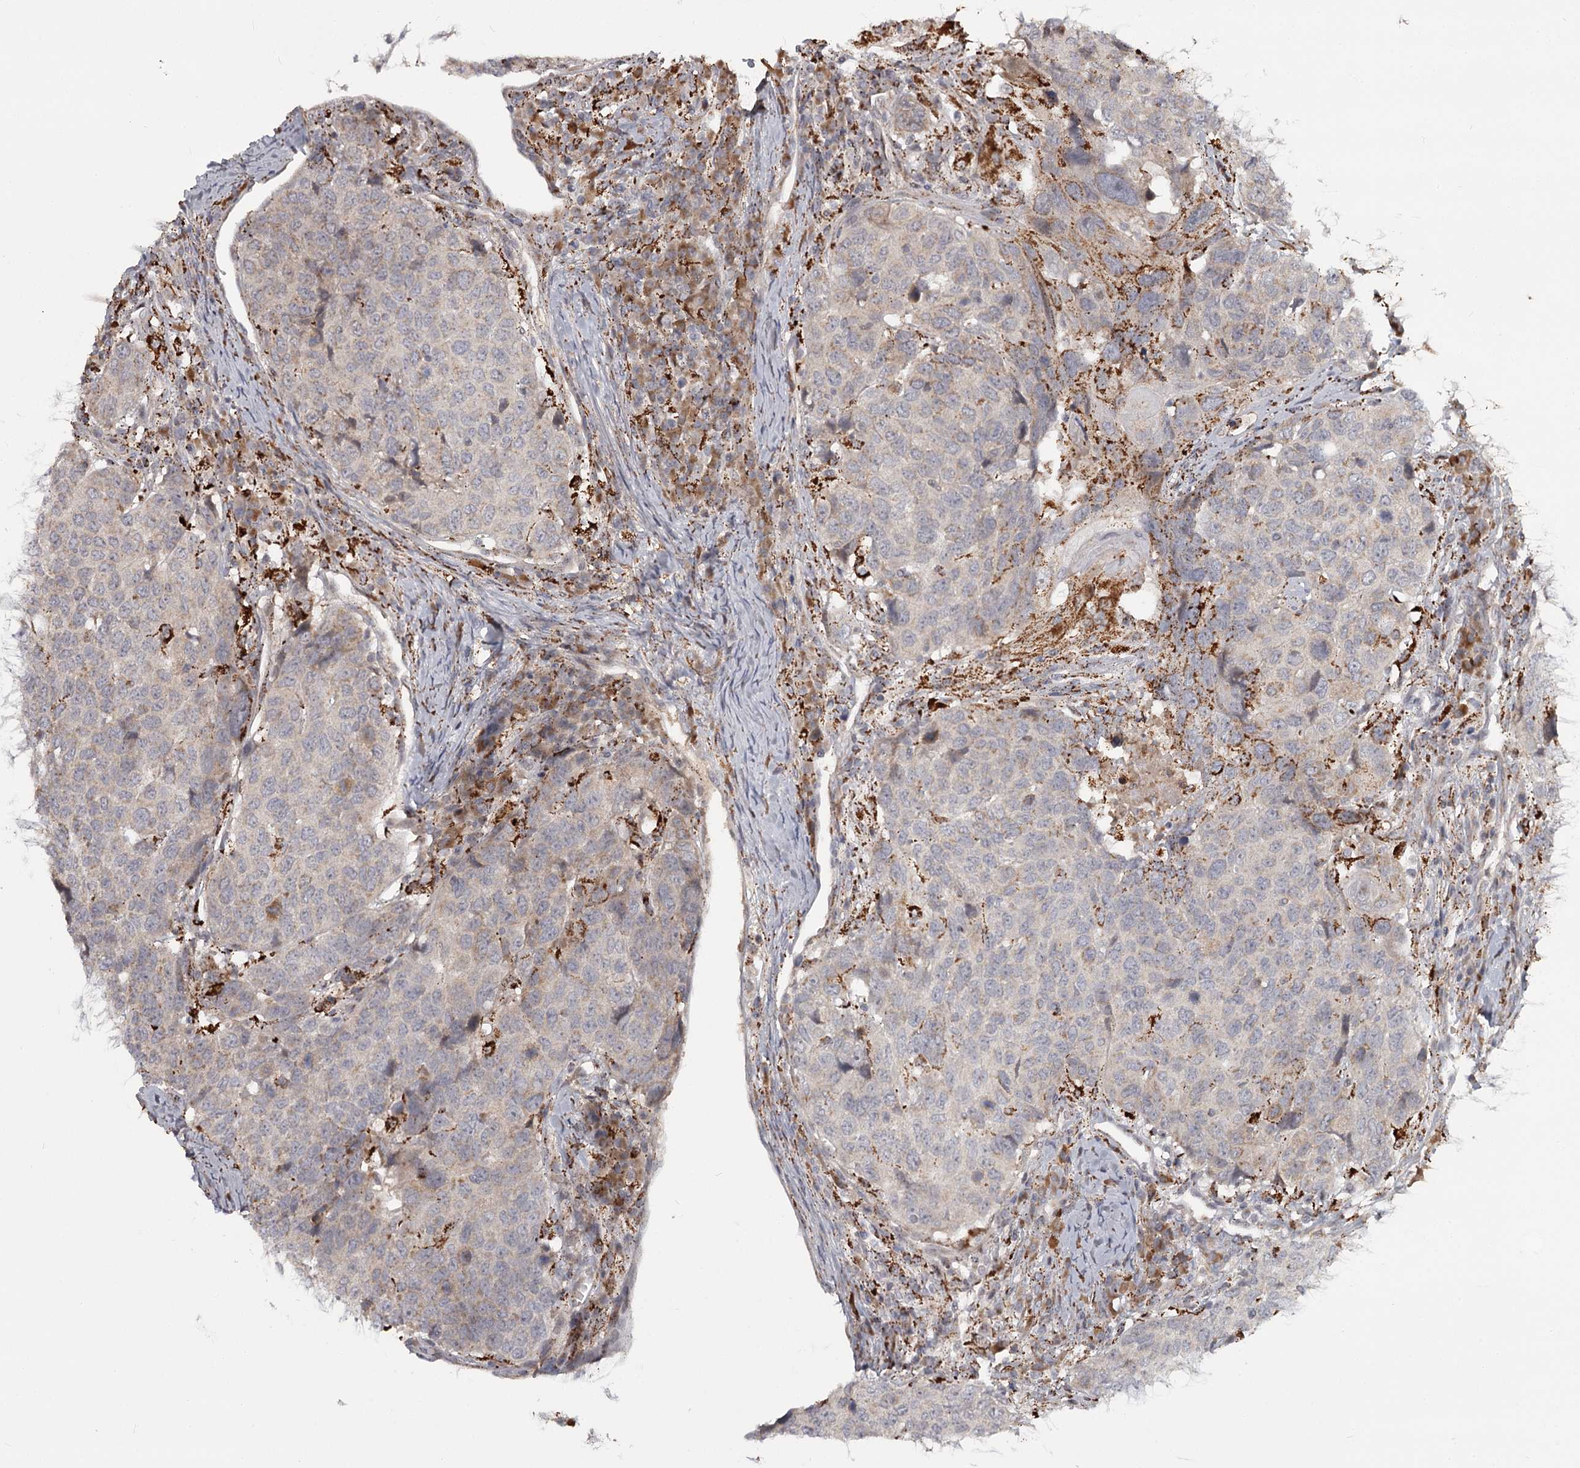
{"staining": {"intensity": "weak", "quantity": "<25%", "location": "cytoplasmic/membranous"}, "tissue": "head and neck cancer", "cell_type": "Tumor cells", "image_type": "cancer", "snomed": [{"axis": "morphology", "description": "Squamous cell carcinoma, NOS"}, {"axis": "topography", "description": "Head-Neck"}], "caption": "A high-resolution image shows IHC staining of squamous cell carcinoma (head and neck), which shows no significant expression in tumor cells. (DAB (3,3'-diaminobenzidine) immunohistochemistry (IHC) with hematoxylin counter stain).", "gene": "CDC123", "patient": {"sex": "male", "age": 66}}